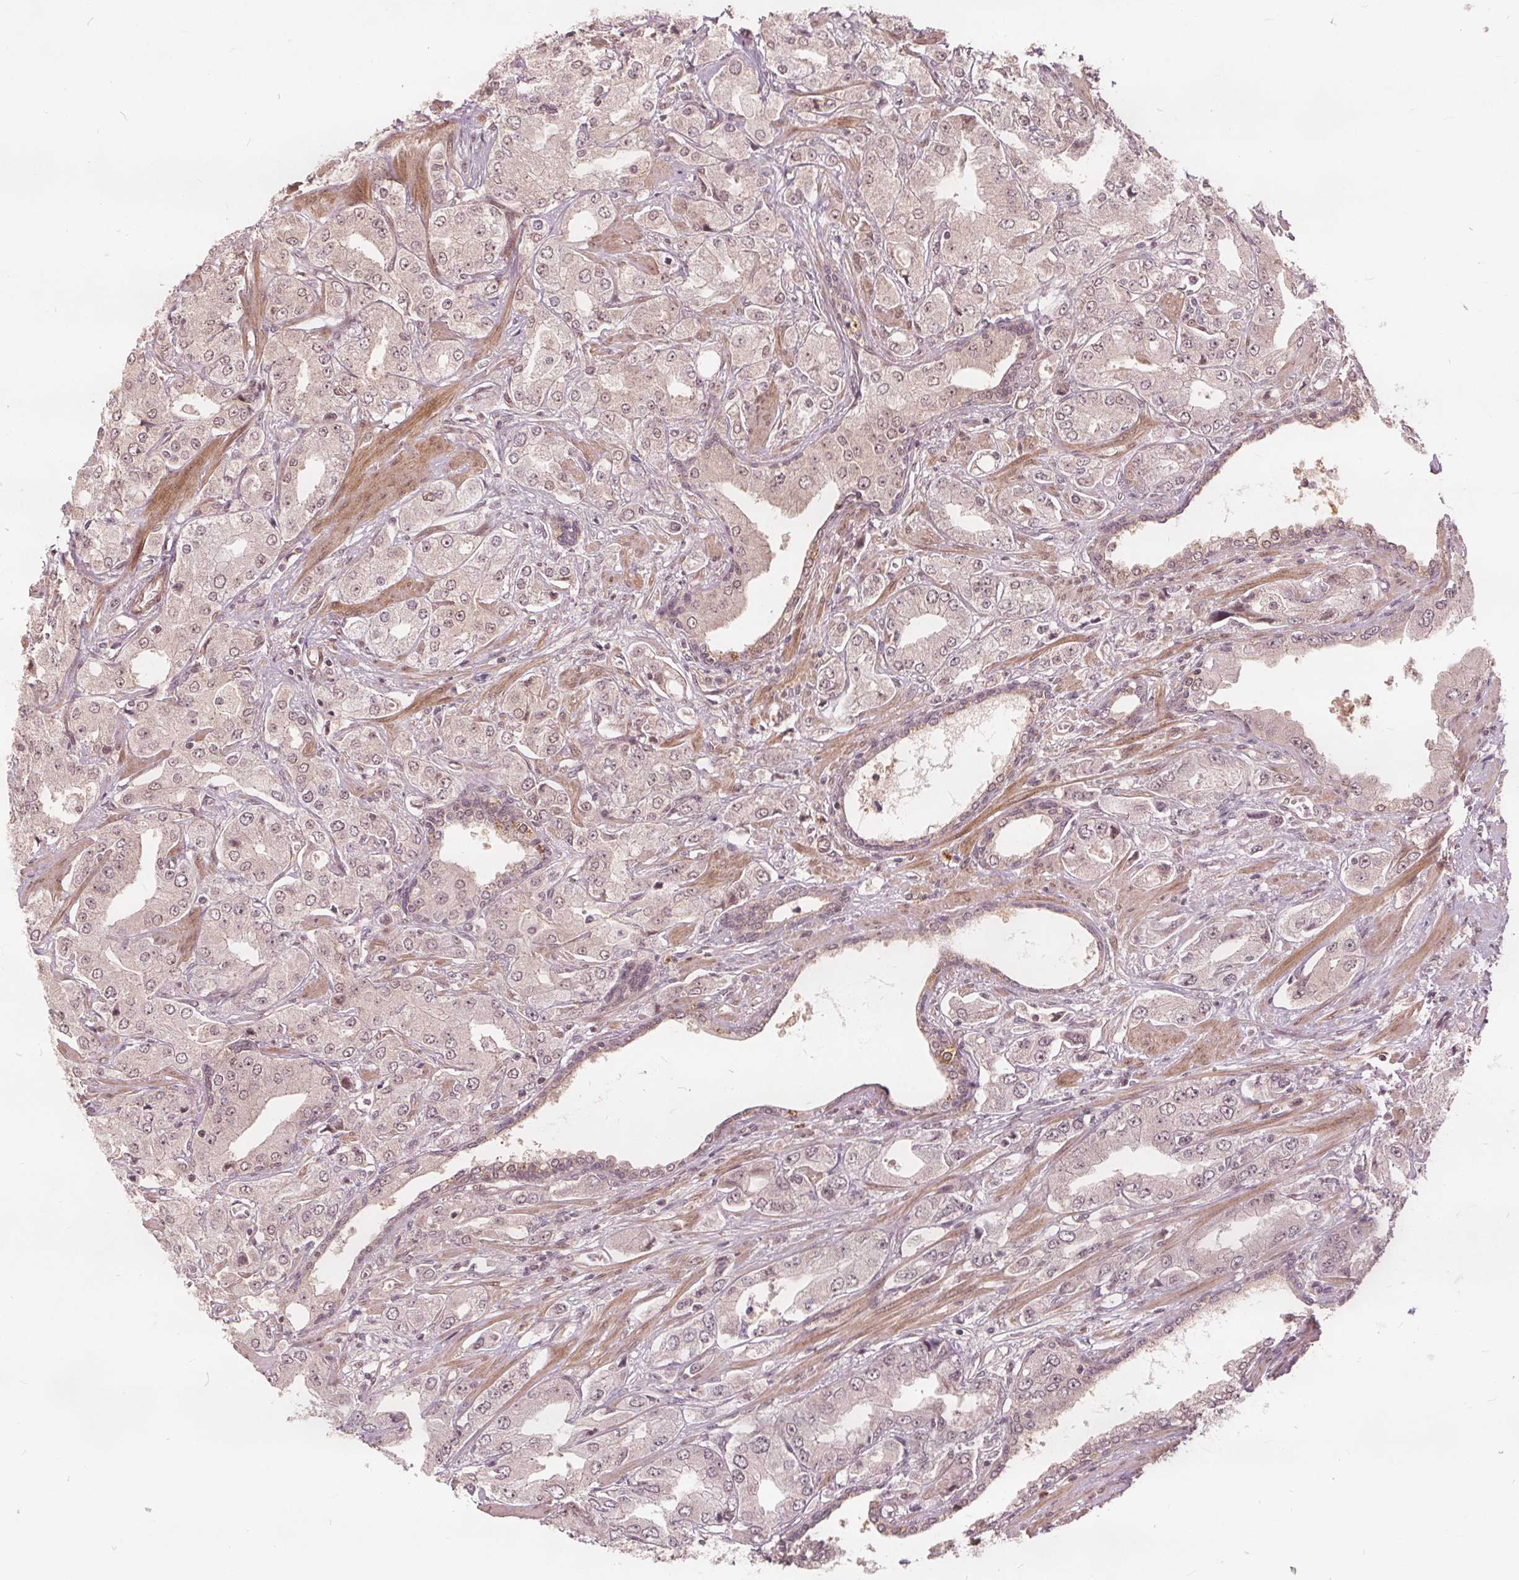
{"staining": {"intensity": "weak", "quantity": "<25%", "location": "cytoplasmic/membranous"}, "tissue": "prostate cancer", "cell_type": "Tumor cells", "image_type": "cancer", "snomed": [{"axis": "morphology", "description": "Adenocarcinoma, Low grade"}, {"axis": "topography", "description": "Prostate"}], "caption": "The image demonstrates no significant expression in tumor cells of prostate cancer (low-grade adenocarcinoma).", "gene": "PPP1CB", "patient": {"sex": "male", "age": 60}}